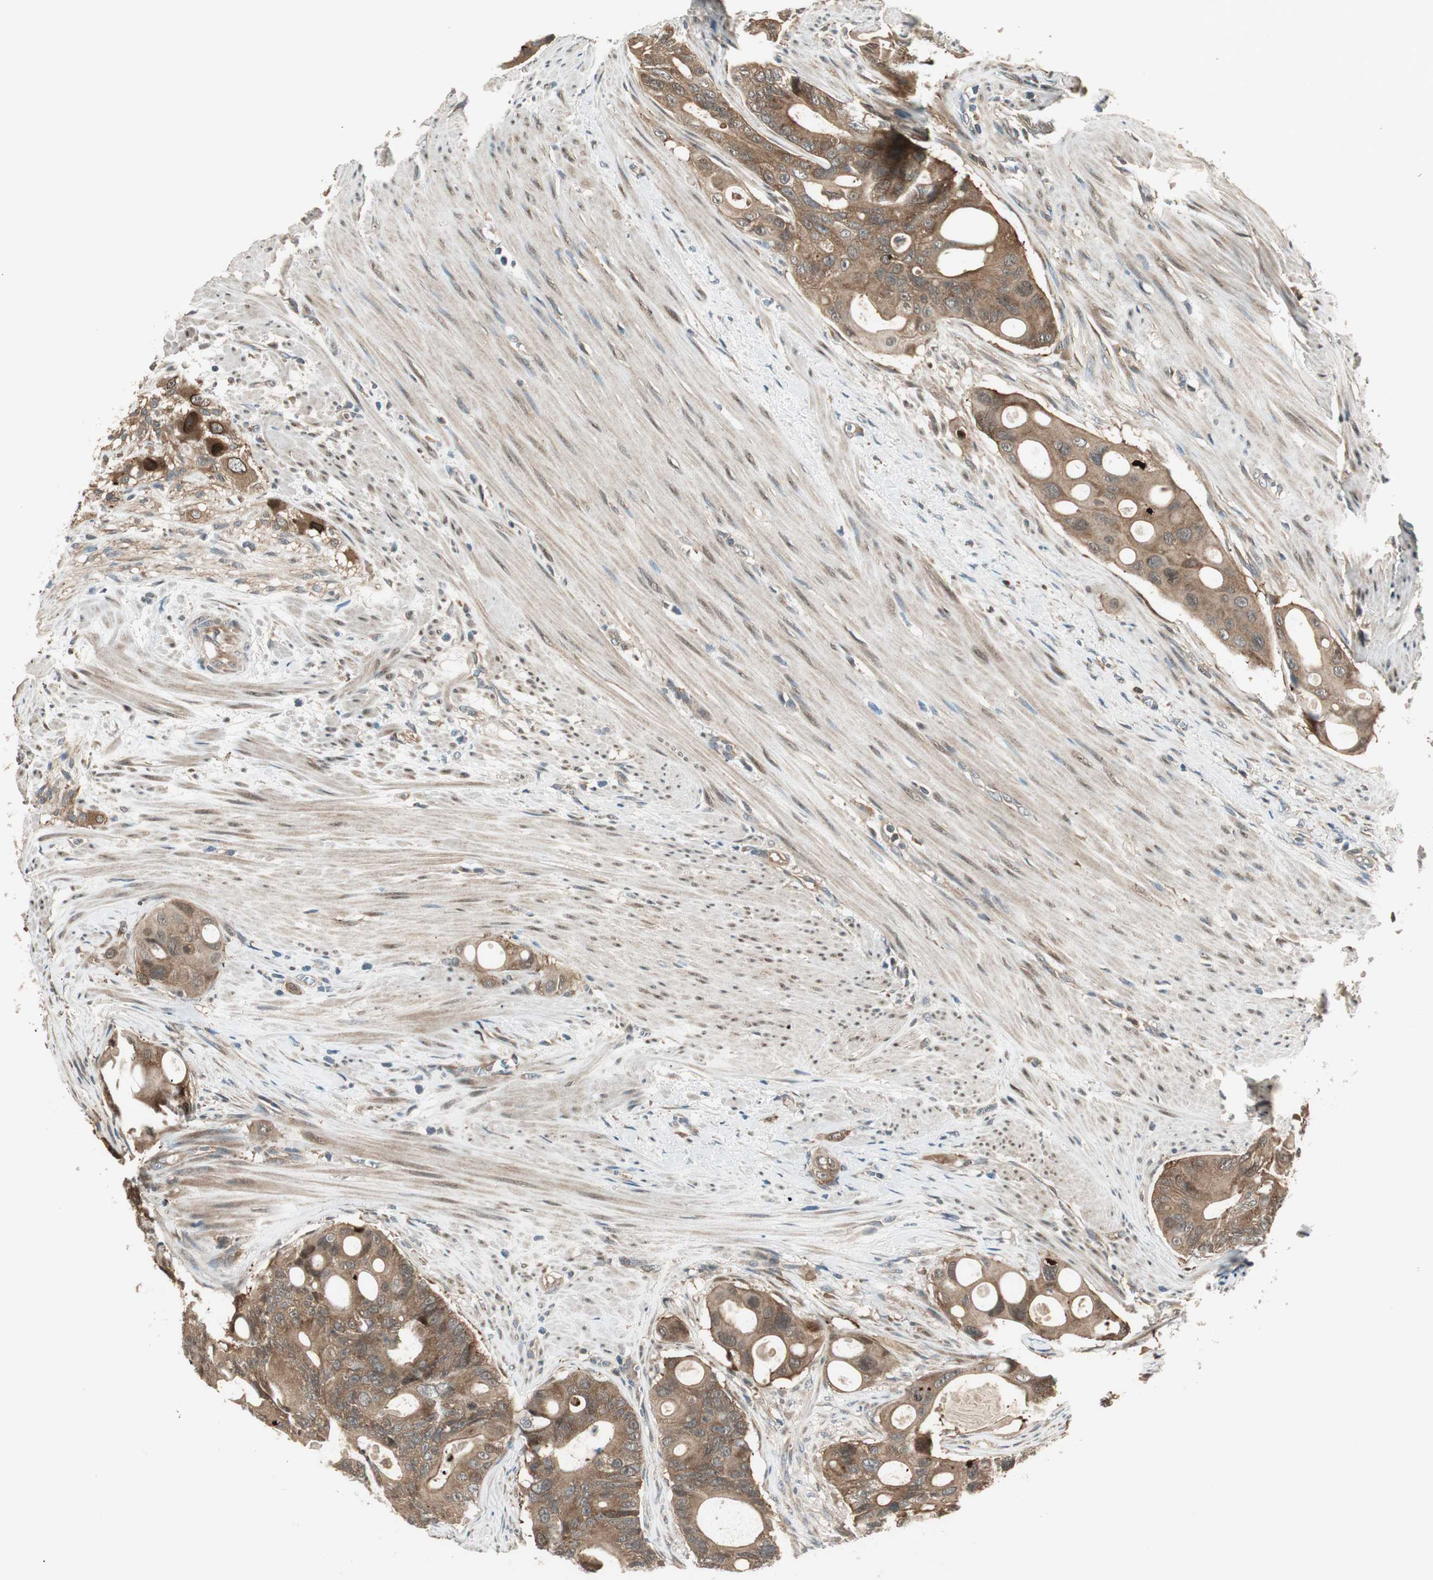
{"staining": {"intensity": "moderate", "quantity": ">75%", "location": "cytoplasmic/membranous"}, "tissue": "colorectal cancer", "cell_type": "Tumor cells", "image_type": "cancer", "snomed": [{"axis": "morphology", "description": "Adenocarcinoma, NOS"}, {"axis": "topography", "description": "Colon"}], "caption": "Immunohistochemistry of colorectal adenocarcinoma demonstrates medium levels of moderate cytoplasmic/membranous staining in approximately >75% of tumor cells.", "gene": "CNOT4", "patient": {"sex": "female", "age": 57}}